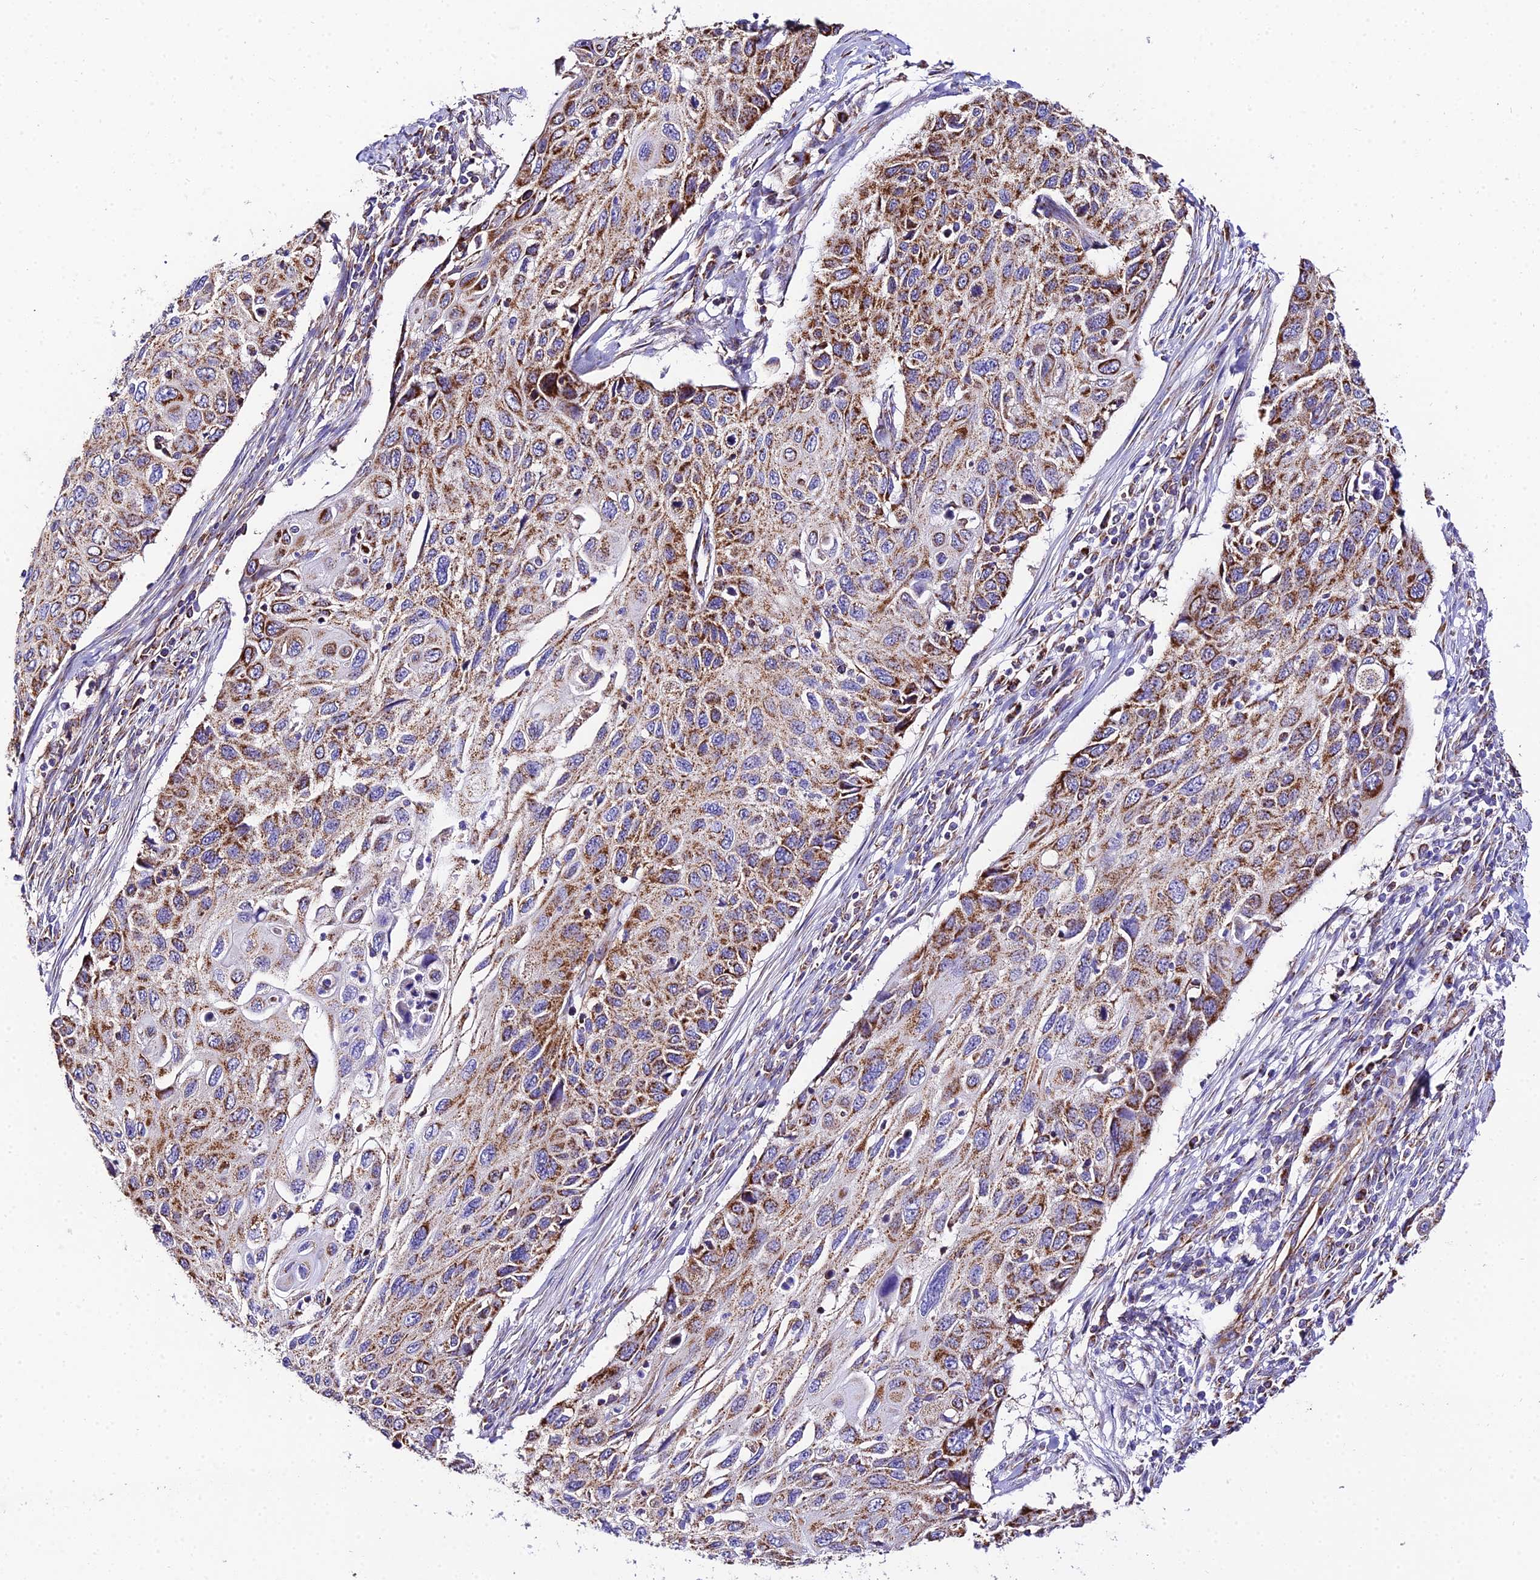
{"staining": {"intensity": "moderate", "quantity": ">75%", "location": "cytoplasmic/membranous"}, "tissue": "cervical cancer", "cell_type": "Tumor cells", "image_type": "cancer", "snomed": [{"axis": "morphology", "description": "Squamous cell carcinoma, NOS"}, {"axis": "topography", "description": "Cervix"}], "caption": "IHC staining of cervical squamous cell carcinoma, which displays medium levels of moderate cytoplasmic/membranous positivity in approximately >75% of tumor cells indicating moderate cytoplasmic/membranous protein expression. The staining was performed using DAB (3,3'-diaminobenzidine) (brown) for protein detection and nuclei were counterstained in hematoxylin (blue).", "gene": "OCIAD1", "patient": {"sex": "female", "age": 70}}